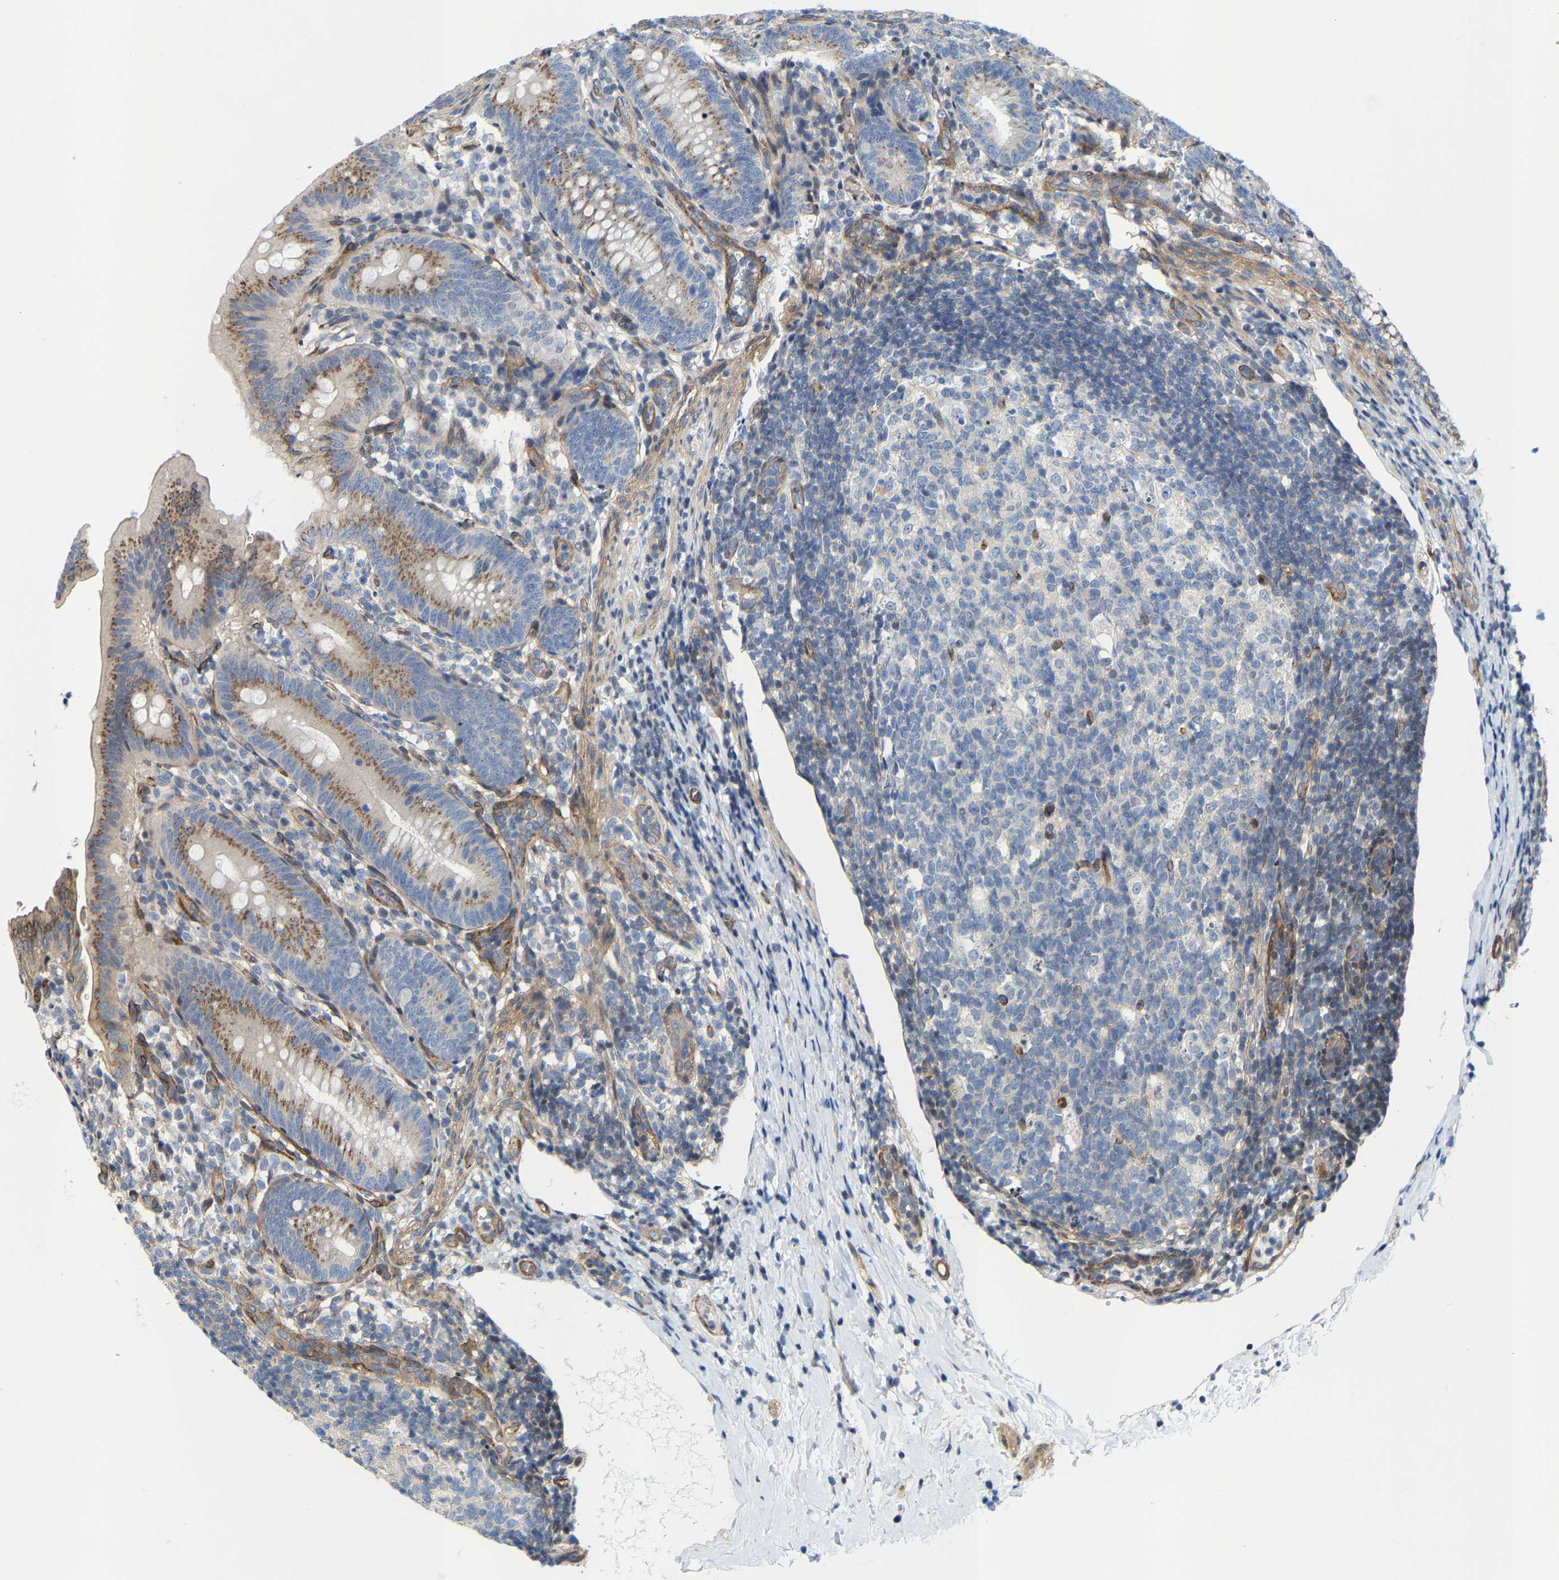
{"staining": {"intensity": "moderate", "quantity": ">75%", "location": "cytoplasmic/membranous"}, "tissue": "appendix", "cell_type": "Glandular cells", "image_type": "normal", "snomed": [{"axis": "morphology", "description": "Normal tissue, NOS"}, {"axis": "topography", "description": "Appendix"}], "caption": "This is an image of immunohistochemistry (IHC) staining of unremarkable appendix, which shows moderate staining in the cytoplasmic/membranous of glandular cells.", "gene": "TGFB1I1", "patient": {"sex": "male", "age": 1}}